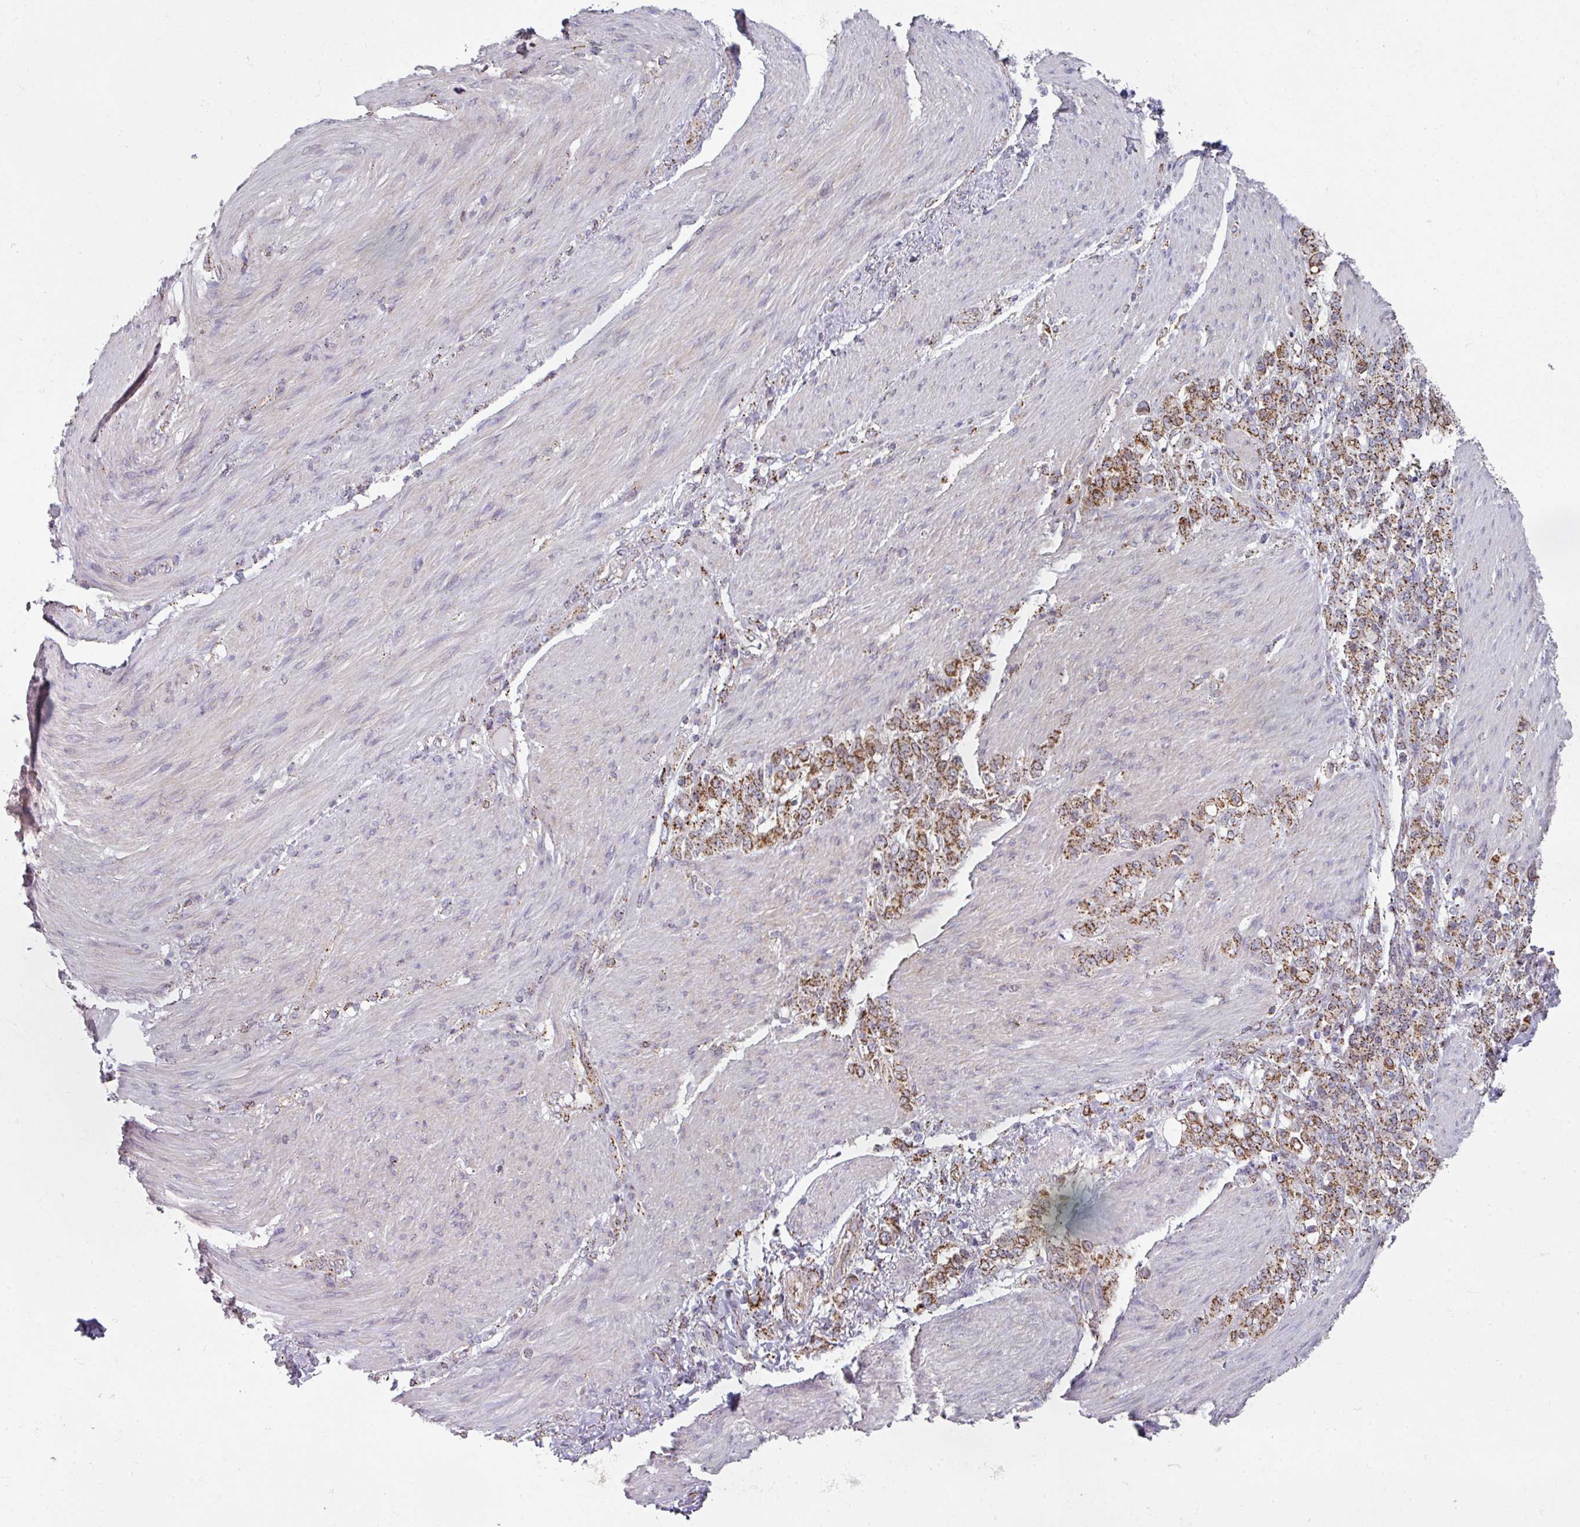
{"staining": {"intensity": "strong", "quantity": ">75%", "location": "cytoplasmic/membranous"}, "tissue": "stomach cancer", "cell_type": "Tumor cells", "image_type": "cancer", "snomed": [{"axis": "morphology", "description": "Adenocarcinoma, NOS"}, {"axis": "topography", "description": "Stomach"}], "caption": "This image displays stomach cancer (adenocarcinoma) stained with IHC to label a protein in brown. The cytoplasmic/membranous of tumor cells show strong positivity for the protein. Nuclei are counter-stained blue.", "gene": "CCDC85B", "patient": {"sex": "female", "age": 79}}